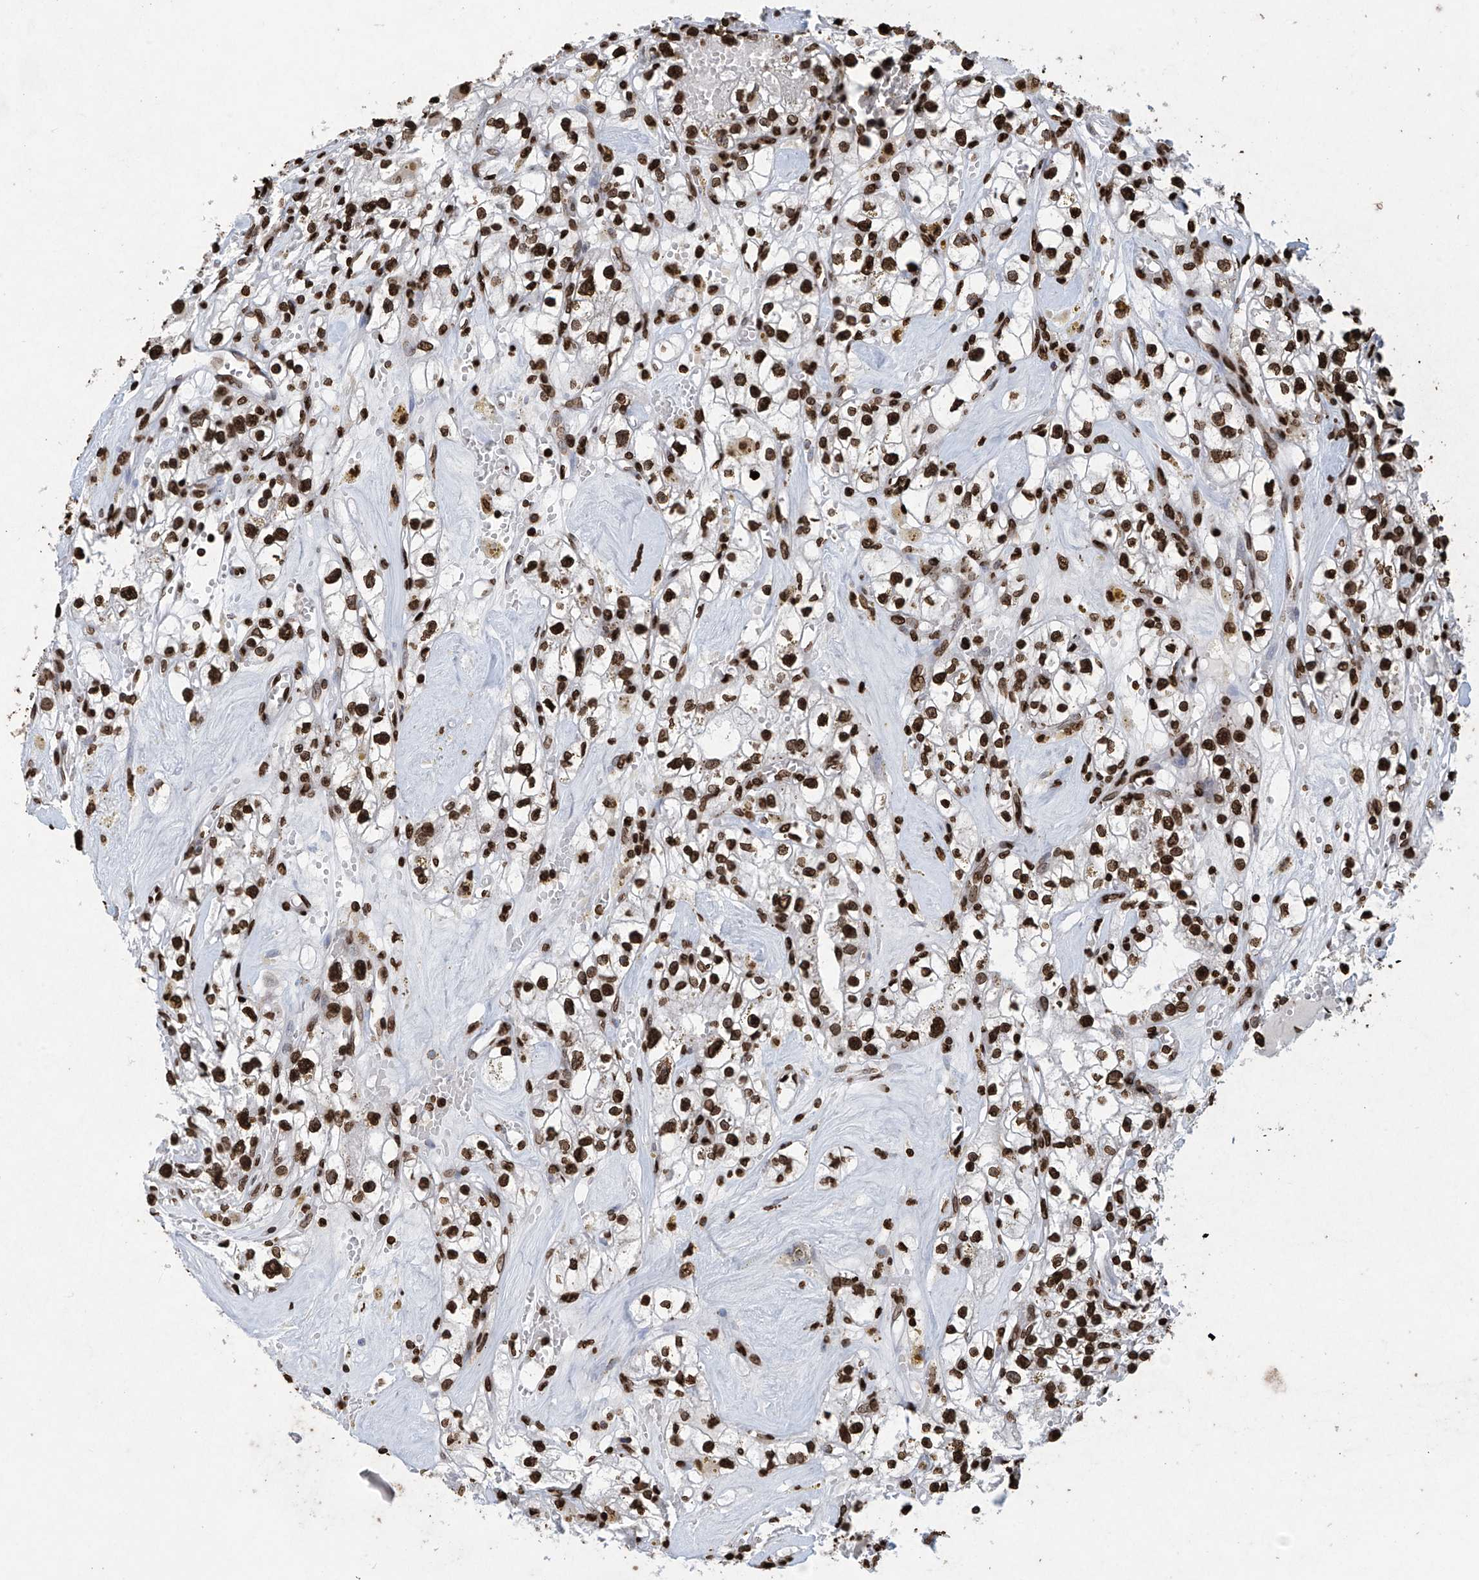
{"staining": {"intensity": "strong", "quantity": ">75%", "location": "nuclear"}, "tissue": "renal cancer", "cell_type": "Tumor cells", "image_type": "cancer", "snomed": [{"axis": "morphology", "description": "Adenocarcinoma, NOS"}, {"axis": "topography", "description": "Kidney"}], "caption": "A brown stain labels strong nuclear staining of a protein in adenocarcinoma (renal) tumor cells. Using DAB (brown) and hematoxylin (blue) stains, captured at high magnification using brightfield microscopy.", "gene": "H3-3A", "patient": {"sex": "male", "age": 56}}